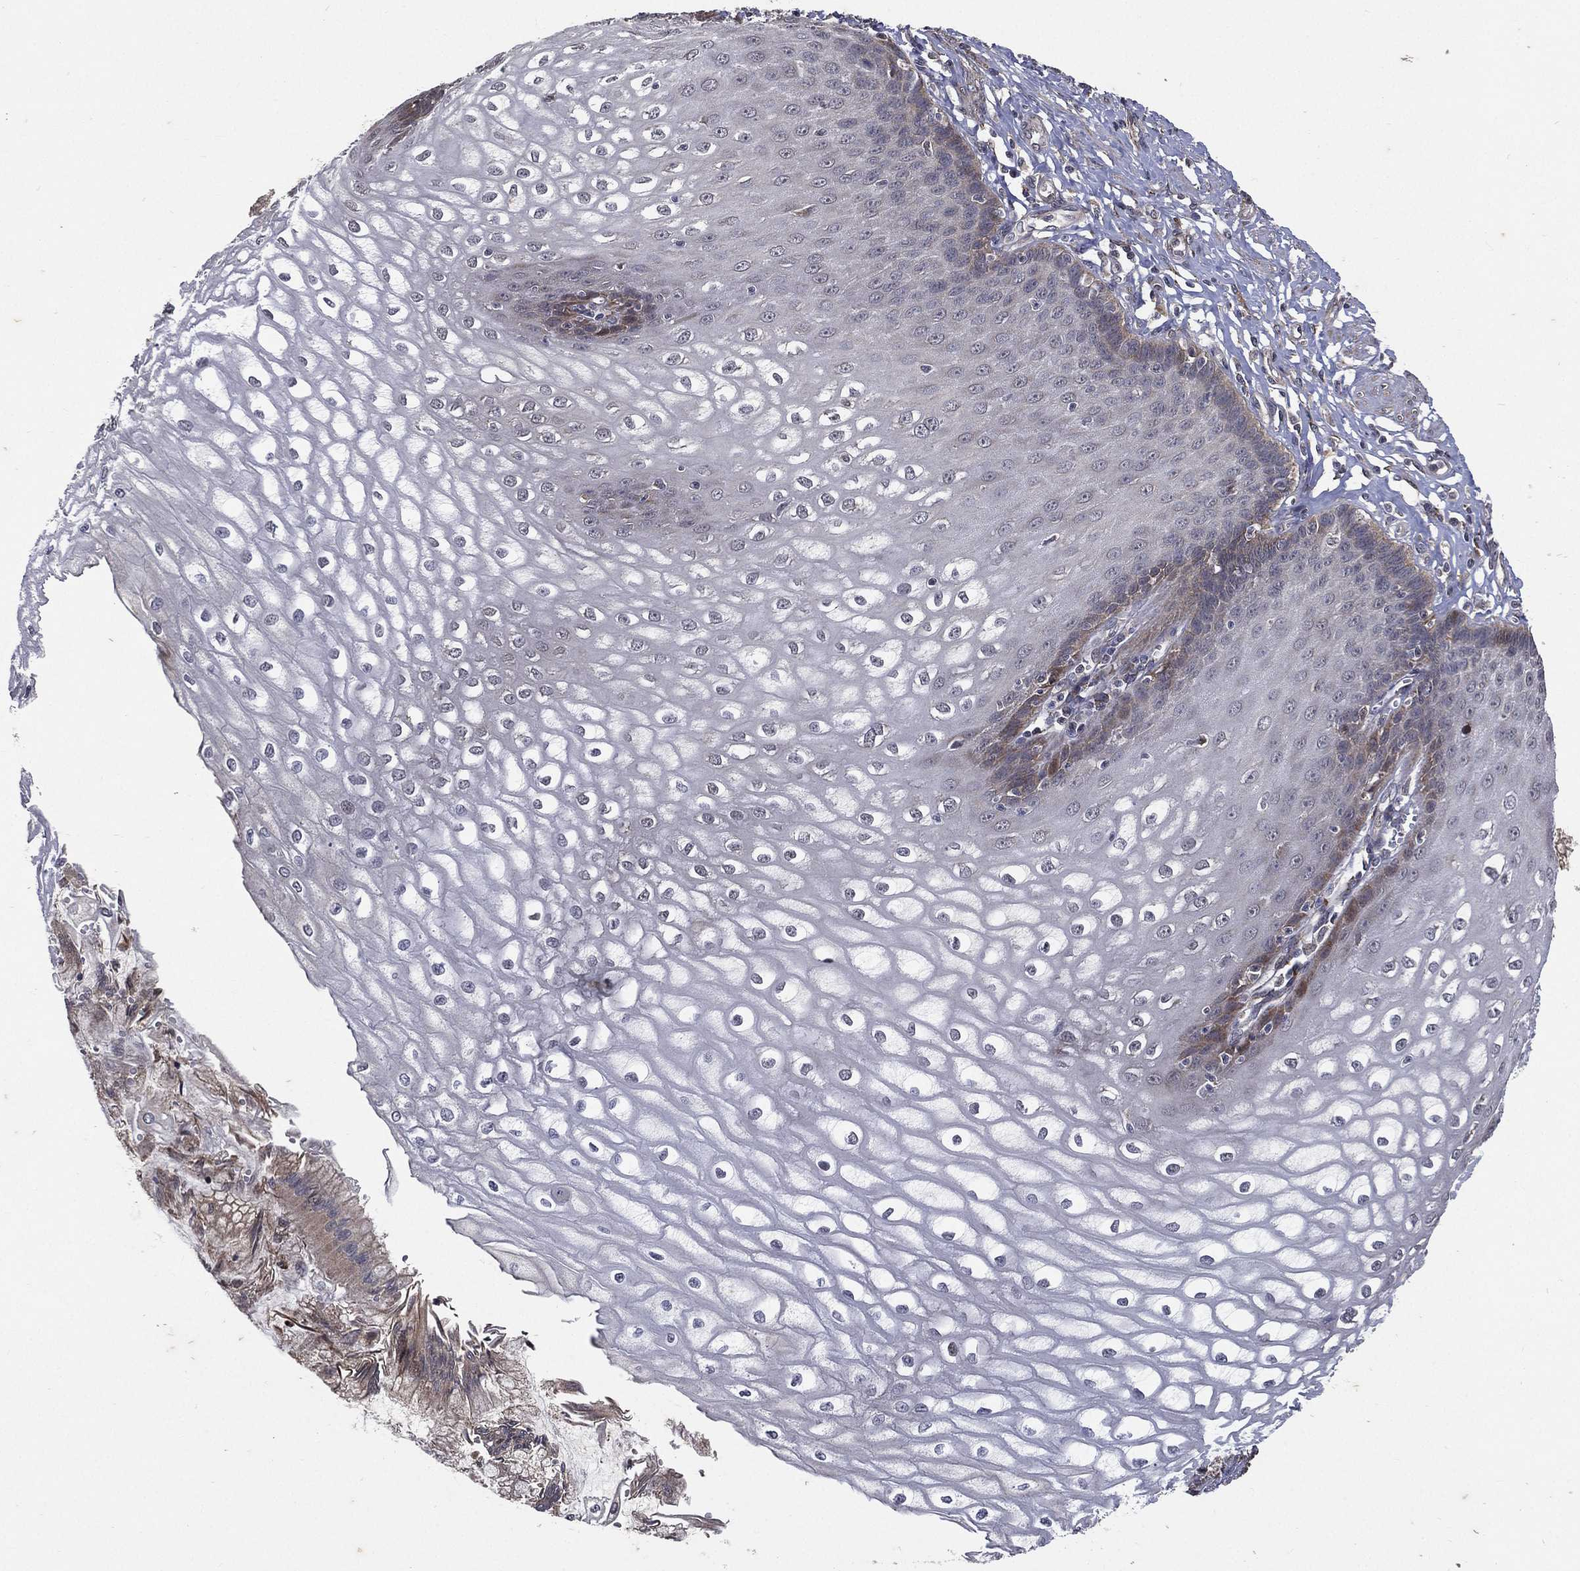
{"staining": {"intensity": "strong", "quantity": "<25%", "location": "cytoplasmic/membranous"}, "tissue": "esophagus", "cell_type": "Squamous epithelial cells", "image_type": "normal", "snomed": [{"axis": "morphology", "description": "Normal tissue, NOS"}, {"axis": "topography", "description": "Esophagus"}], "caption": "Immunohistochemical staining of unremarkable esophagus demonstrates medium levels of strong cytoplasmic/membranous staining in approximately <25% of squamous epithelial cells.", "gene": "RAB11FIP4", "patient": {"sex": "male", "age": 58}}